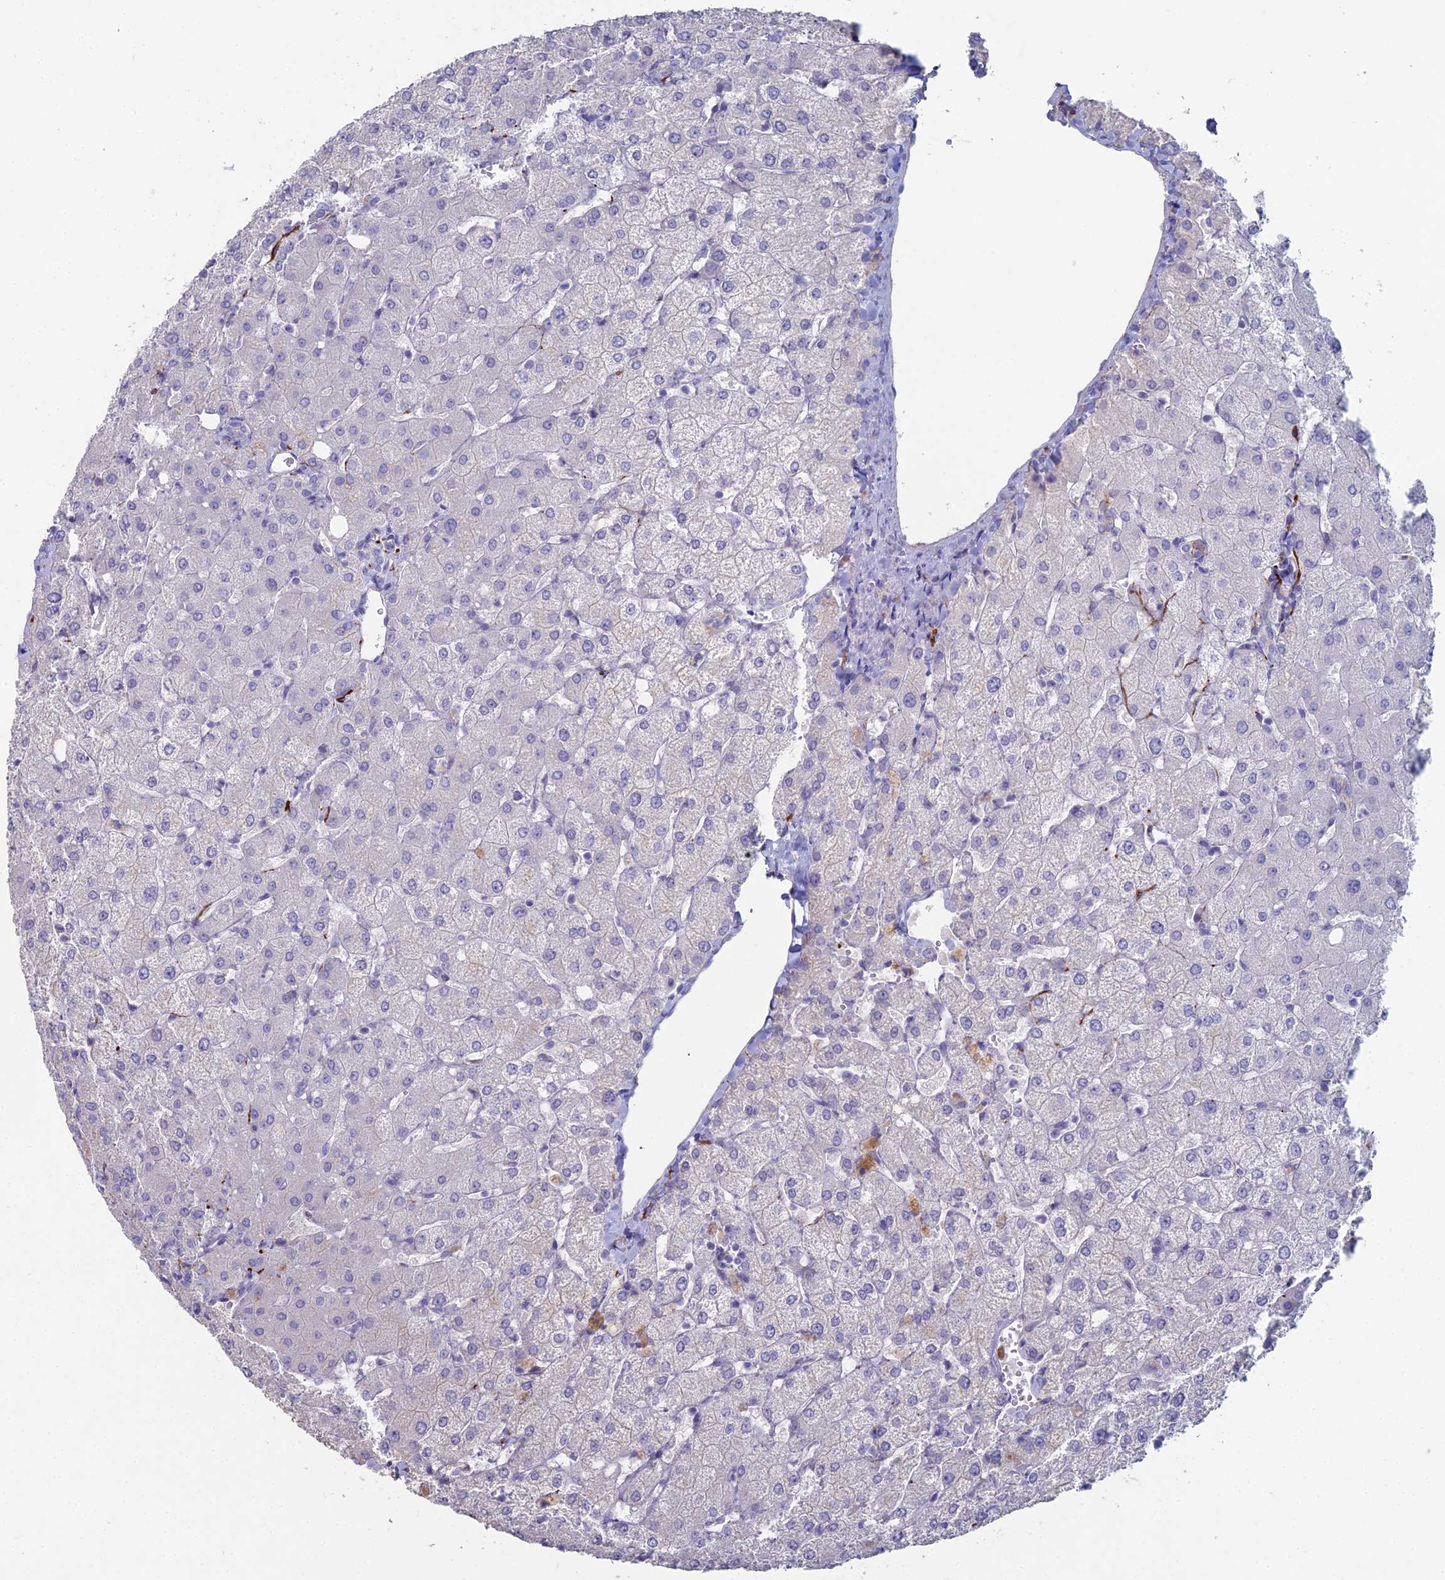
{"staining": {"intensity": "negative", "quantity": "none", "location": "none"}, "tissue": "liver", "cell_type": "Cholangiocytes", "image_type": "normal", "snomed": [{"axis": "morphology", "description": "Normal tissue, NOS"}, {"axis": "topography", "description": "Liver"}], "caption": "DAB immunohistochemical staining of normal human liver displays no significant positivity in cholangiocytes.", "gene": "NCAM1", "patient": {"sex": "female", "age": 54}}